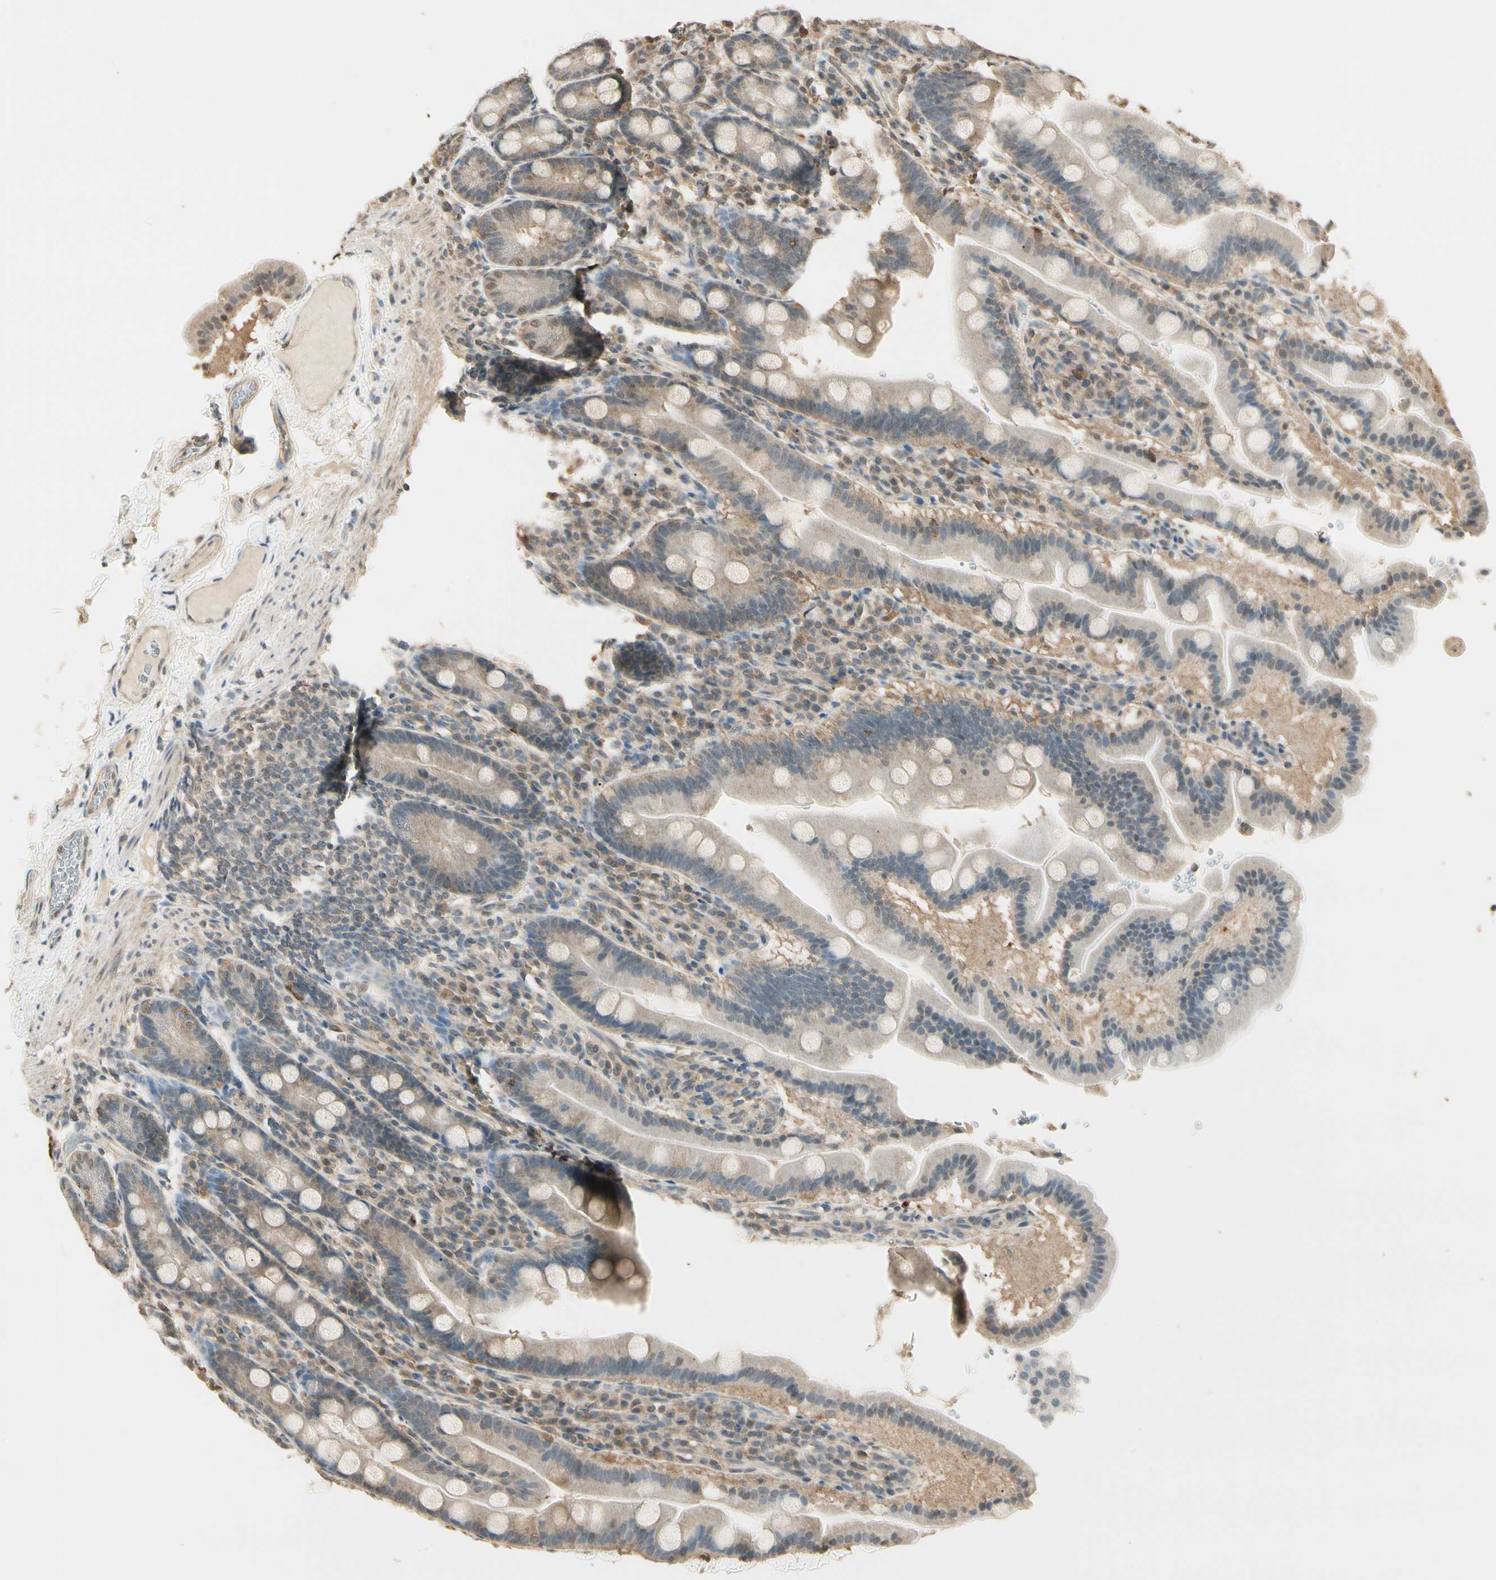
{"staining": {"intensity": "weak", "quantity": ">75%", "location": "cytoplasmic/membranous"}, "tissue": "duodenum", "cell_type": "Glandular cells", "image_type": "normal", "snomed": [{"axis": "morphology", "description": "Normal tissue, NOS"}, {"axis": "topography", "description": "Duodenum"}], "caption": "Protein staining of benign duodenum displays weak cytoplasmic/membranous expression in about >75% of glandular cells. The protein of interest is shown in brown color, while the nuclei are stained blue.", "gene": "SGCA", "patient": {"sex": "male", "age": 50}}